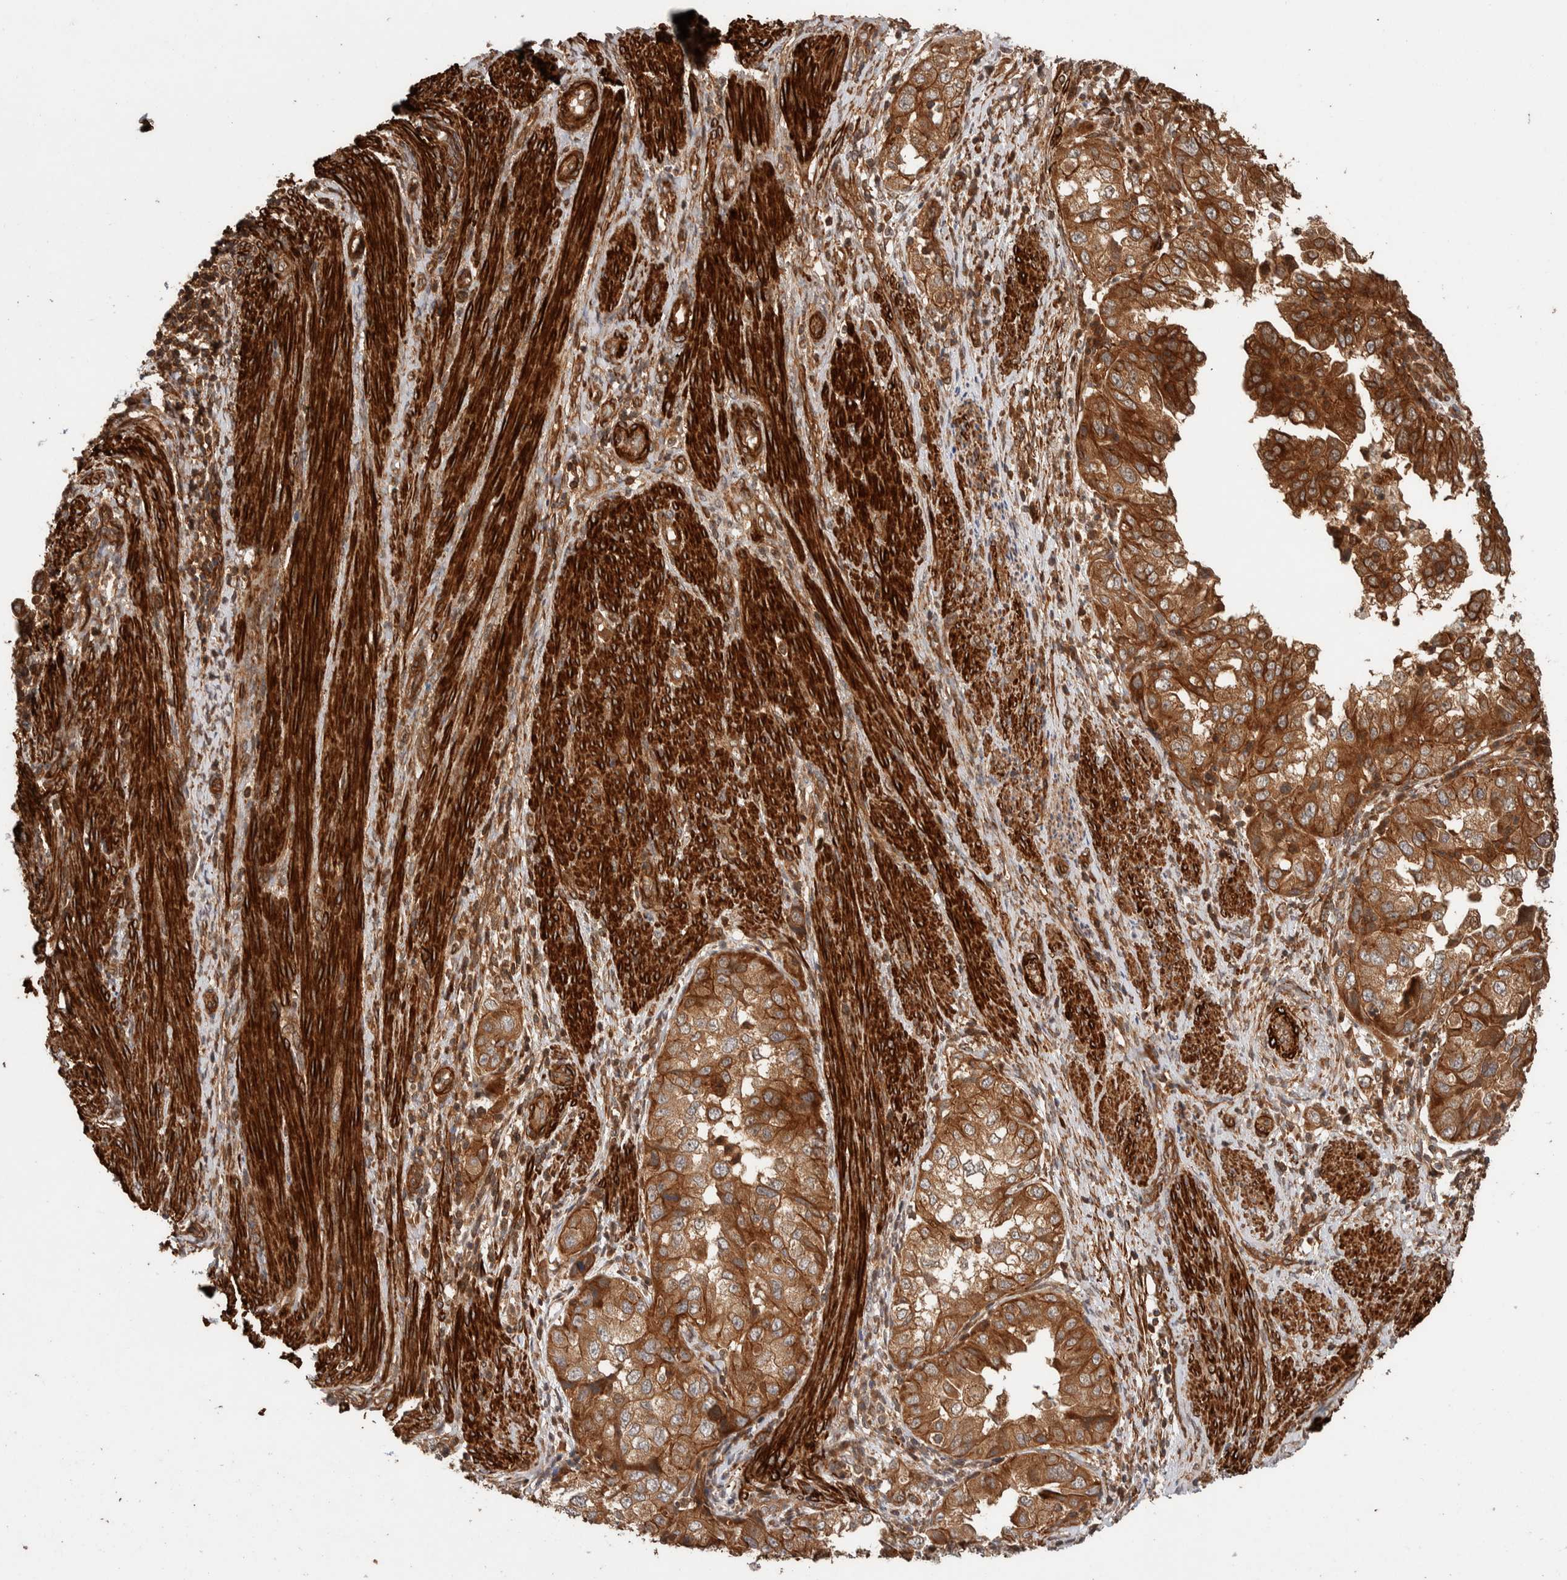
{"staining": {"intensity": "moderate", "quantity": ">75%", "location": "cytoplasmic/membranous"}, "tissue": "endometrial cancer", "cell_type": "Tumor cells", "image_type": "cancer", "snomed": [{"axis": "morphology", "description": "Adenocarcinoma, NOS"}, {"axis": "topography", "description": "Endometrium"}], "caption": "This photomicrograph displays endometrial adenocarcinoma stained with immunohistochemistry (IHC) to label a protein in brown. The cytoplasmic/membranous of tumor cells show moderate positivity for the protein. Nuclei are counter-stained blue.", "gene": "SYNRG", "patient": {"sex": "female", "age": 85}}